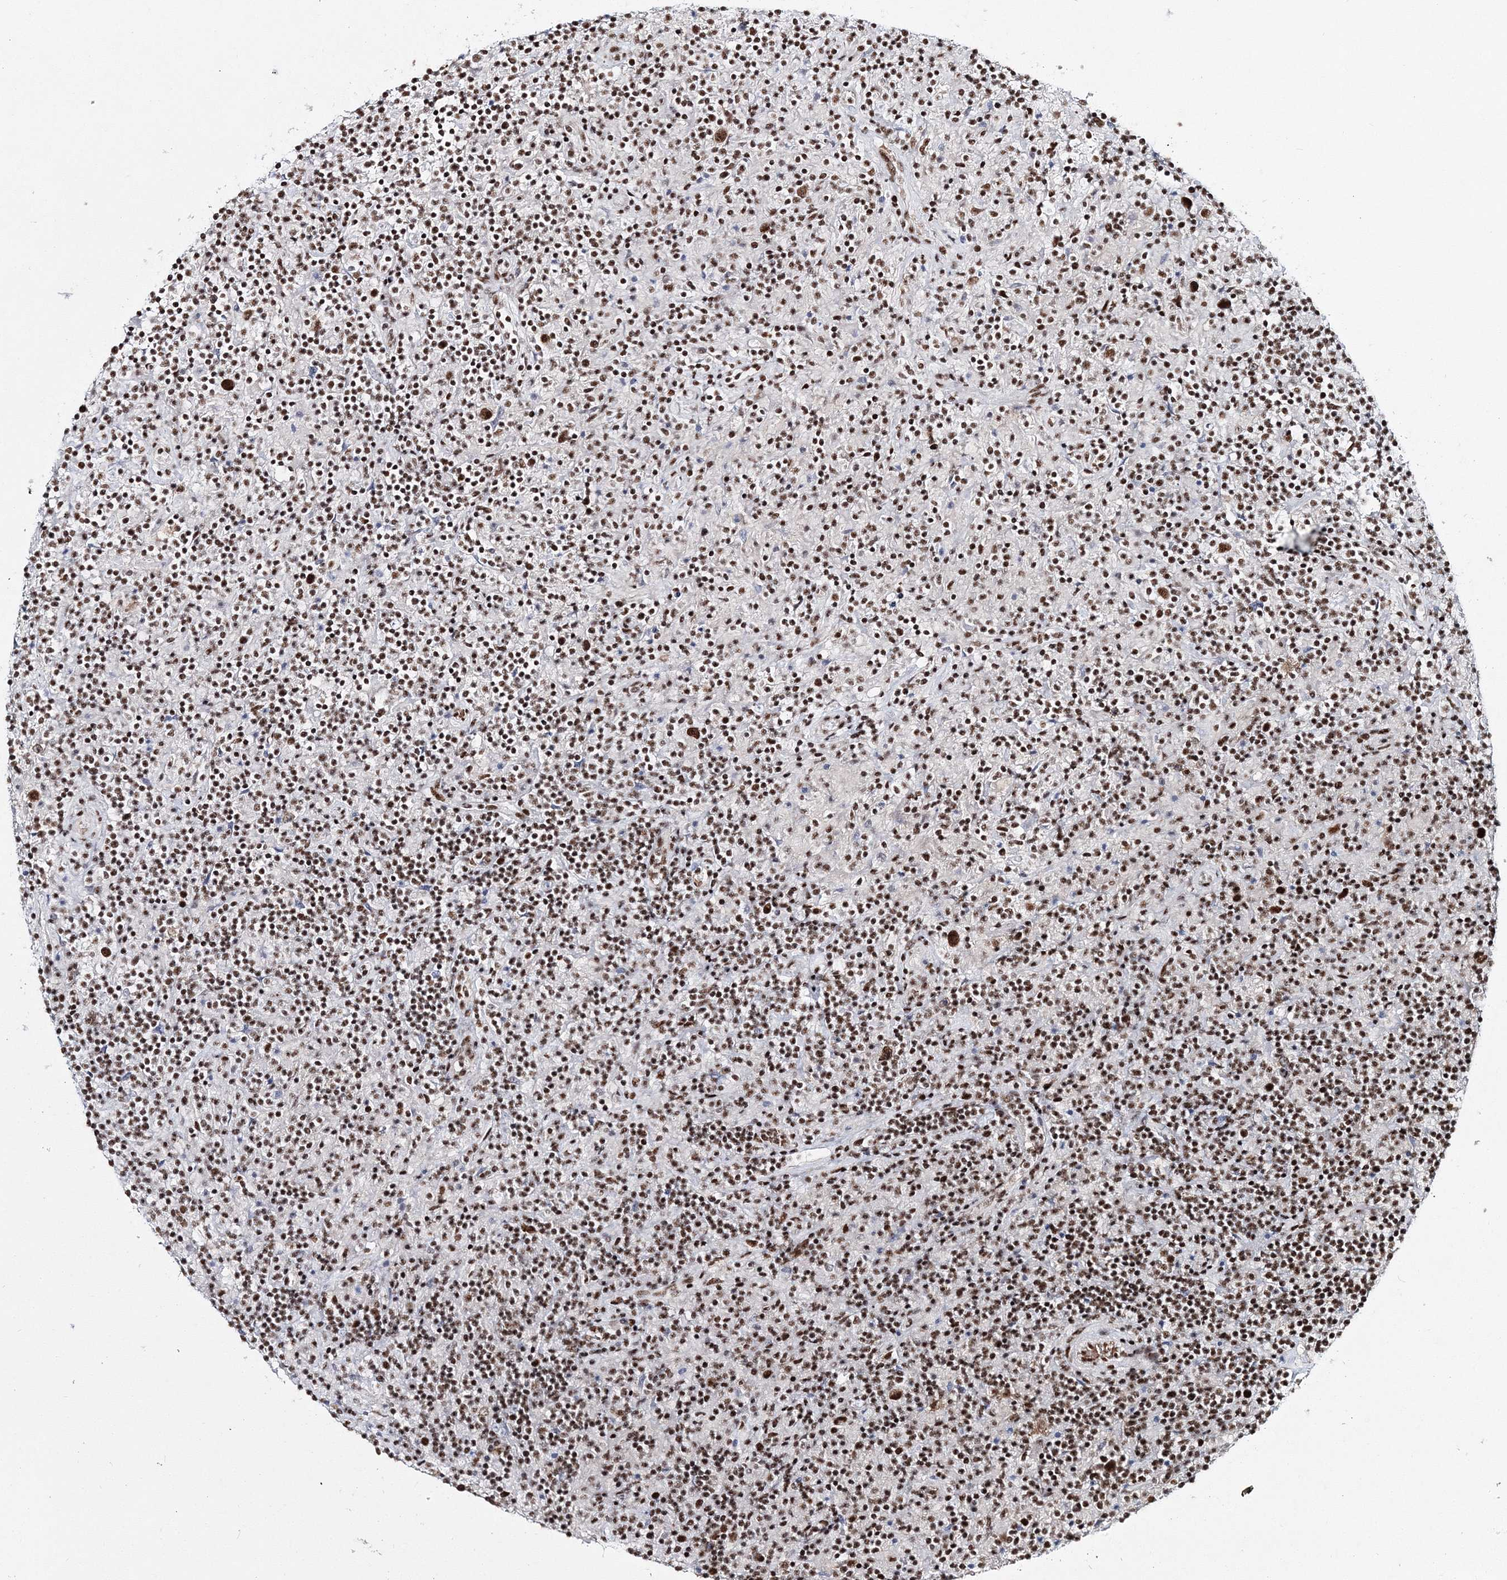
{"staining": {"intensity": "strong", "quantity": ">75%", "location": "nuclear"}, "tissue": "lymphoma", "cell_type": "Tumor cells", "image_type": "cancer", "snomed": [{"axis": "morphology", "description": "Hodgkin's disease, NOS"}, {"axis": "topography", "description": "Lymph node"}], "caption": "Immunohistochemical staining of lymphoma reveals high levels of strong nuclear staining in about >75% of tumor cells.", "gene": "QRICH1", "patient": {"sex": "male", "age": 70}}